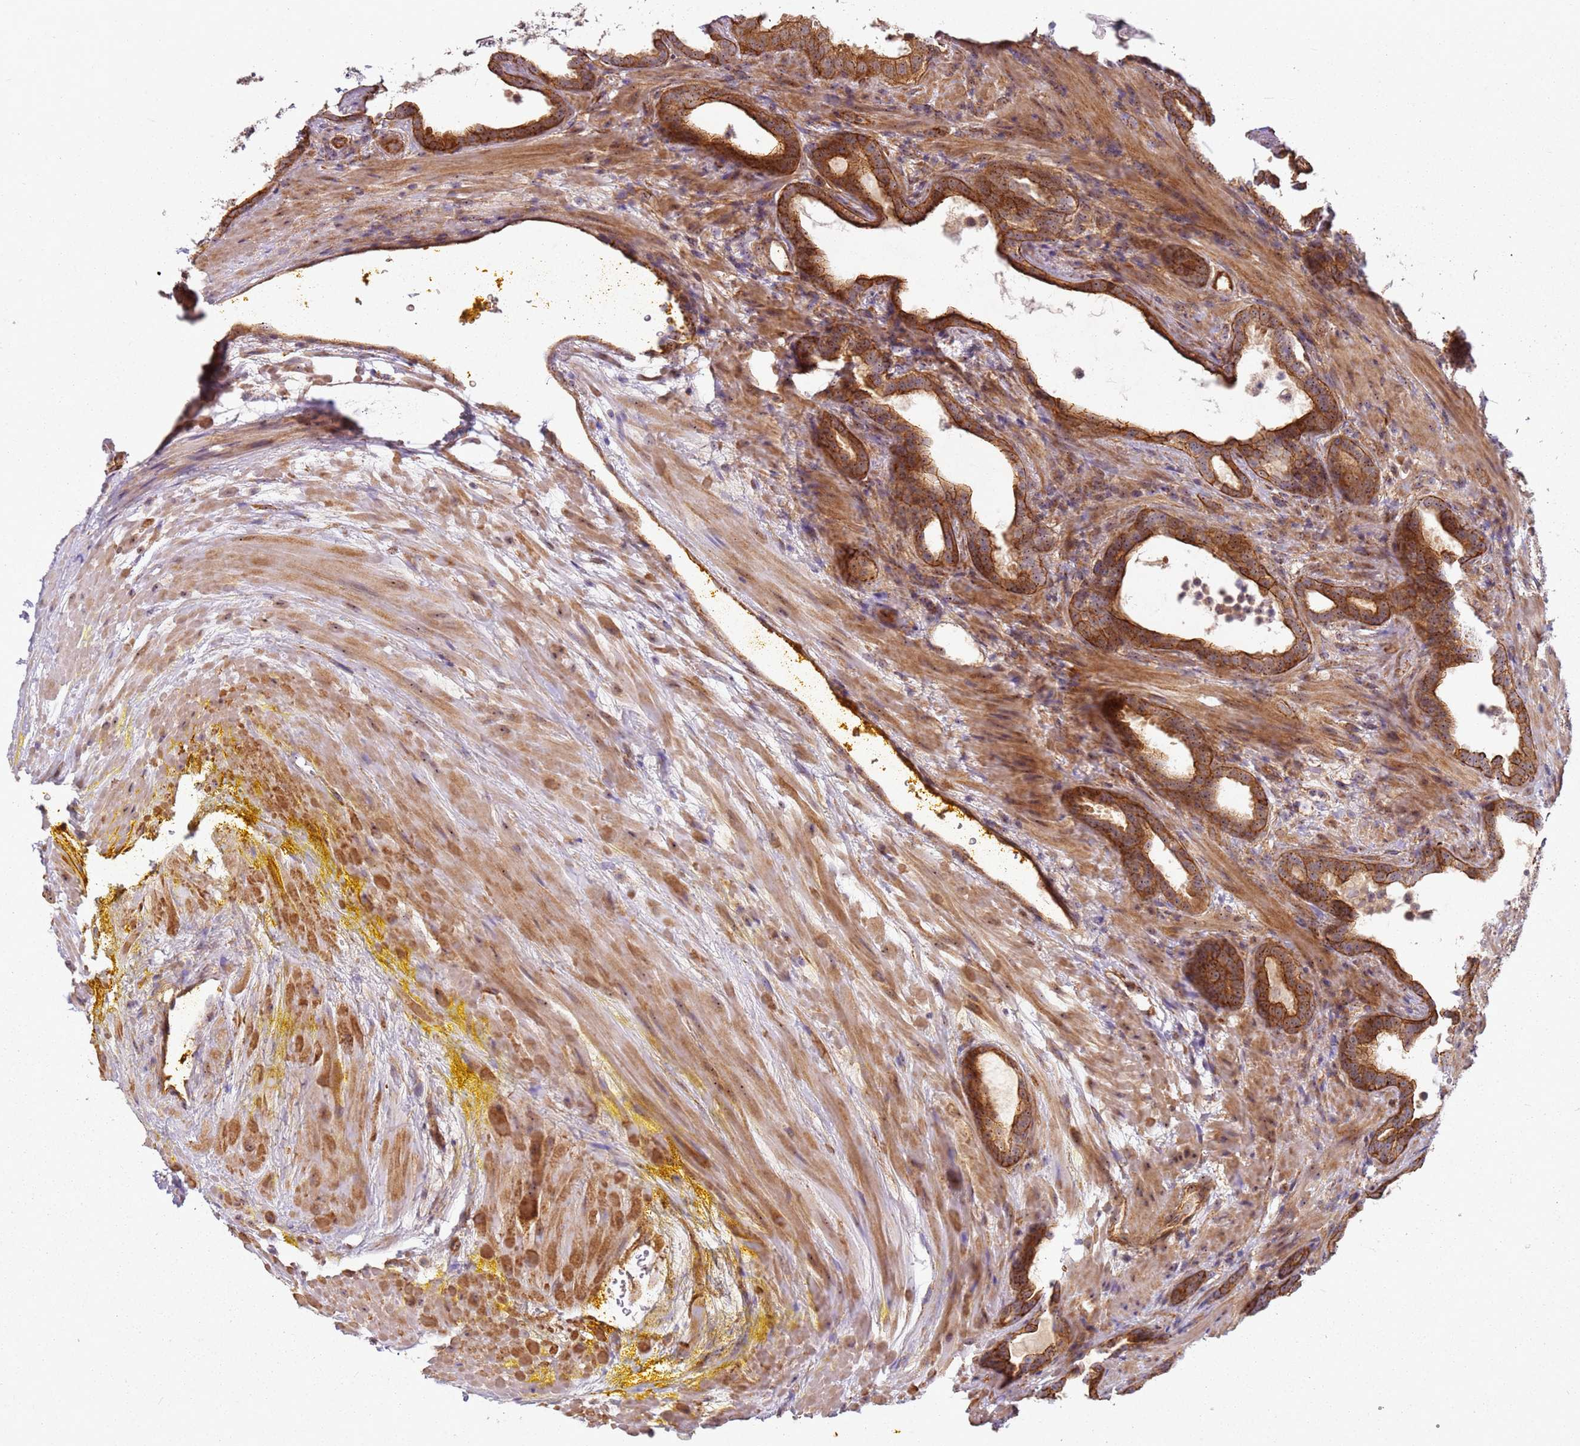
{"staining": {"intensity": "moderate", "quantity": ">75%", "location": "cytoplasmic/membranous"}, "tissue": "prostate cancer", "cell_type": "Tumor cells", "image_type": "cancer", "snomed": [{"axis": "morphology", "description": "Adenocarcinoma, High grade"}, {"axis": "topography", "description": "Prostate"}], "caption": "Tumor cells exhibit medium levels of moderate cytoplasmic/membranous expression in about >75% of cells in human prostate high-grade adenocarcinoma.", "gene": "C2CD4B", "patient": {"sex": "male", "age": 67}}